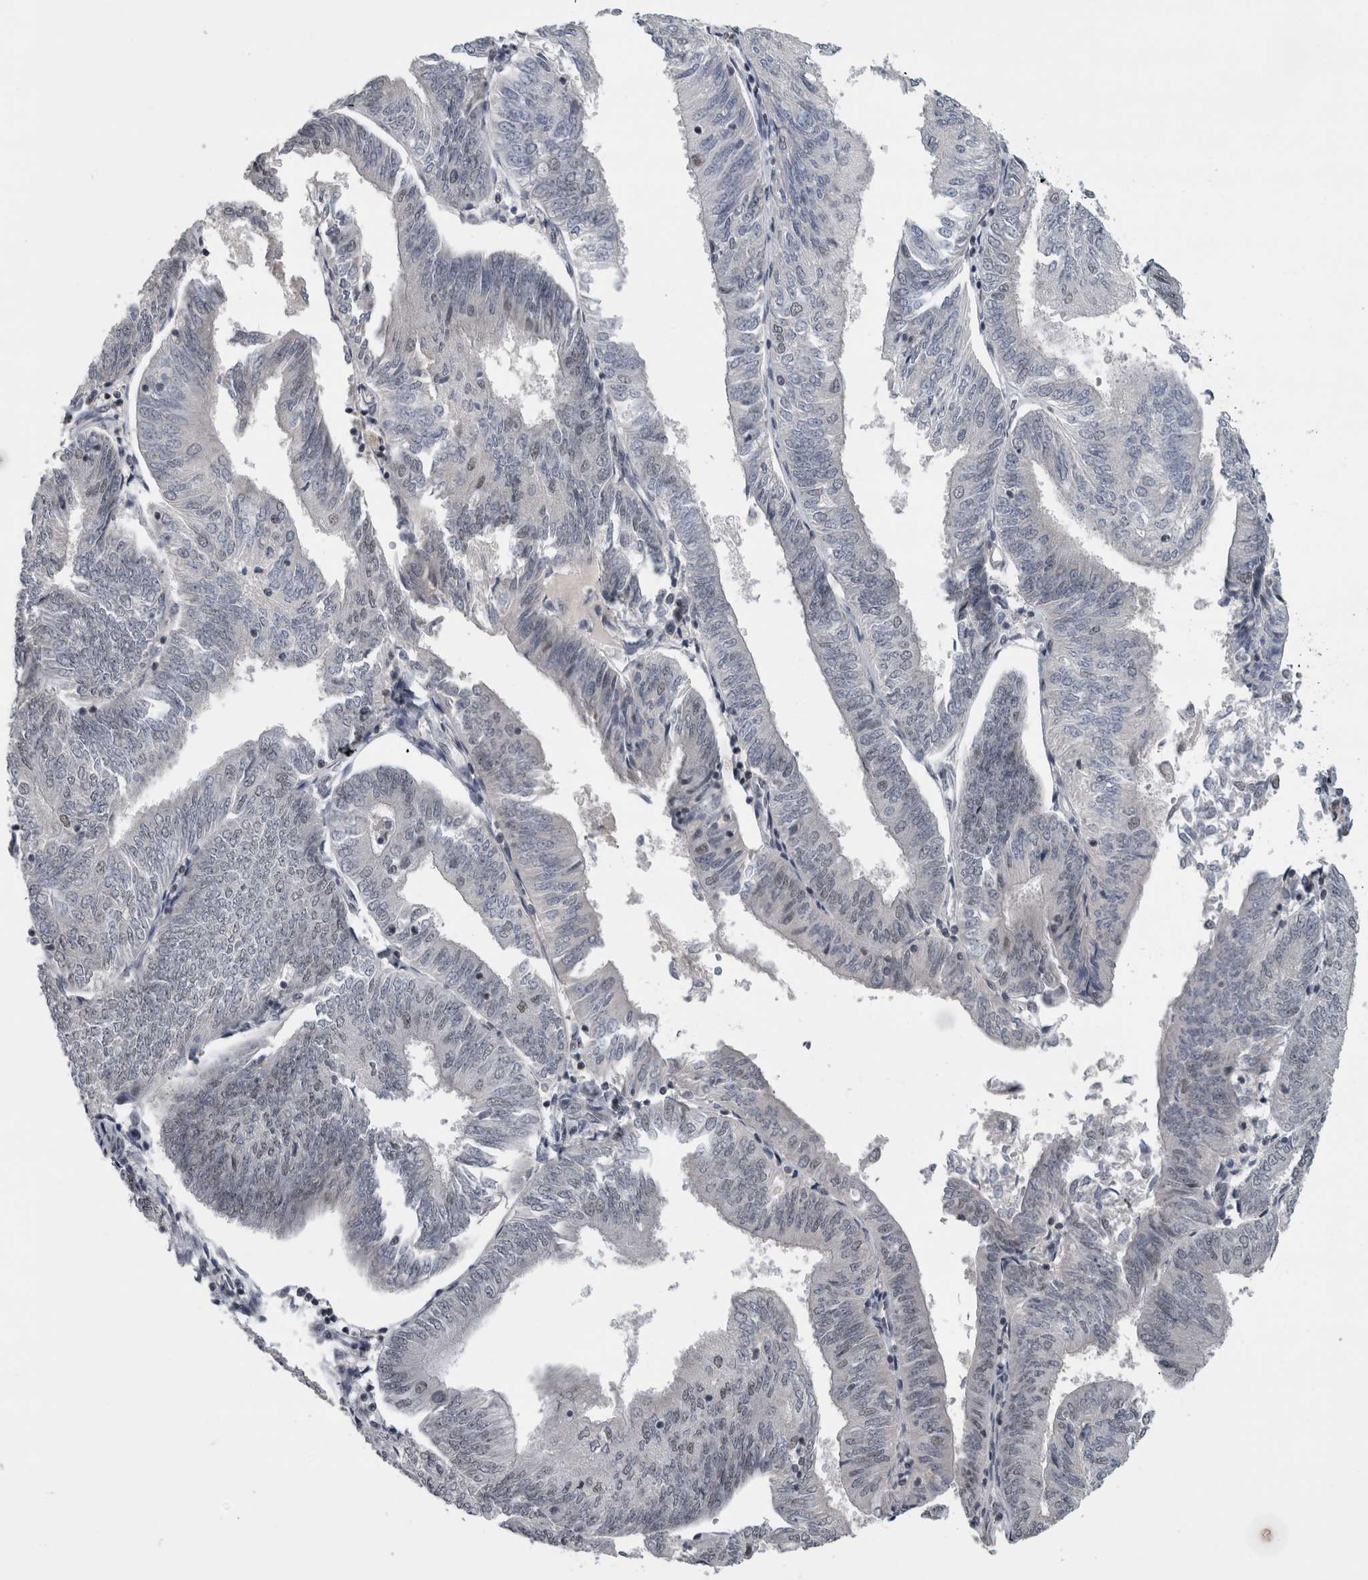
{"staining": {"intensity": "weak", "quantity": "25%-75%", "location": "nuclear"}, "tissue": "endometrial cancer", "cell_type": "Tumor cells", "image_type": "cancer", "snomed": [{"axis": "morphology", "description": "Adenocarcinoma, NOS"}, {"axis": "topography", "description": "Endometrium"}], "caption": "High-magnification brightfield microscopy of adenocarcinoma (endometrial) stained with DAB (brown) and counterstained with hematoxylin (blue). tumor cells exhibit weak nuclear staining is appreciated in about25%-75% of cells.", "gene": "ARID4B", "patient": {"sex": "female", "age": 58}}